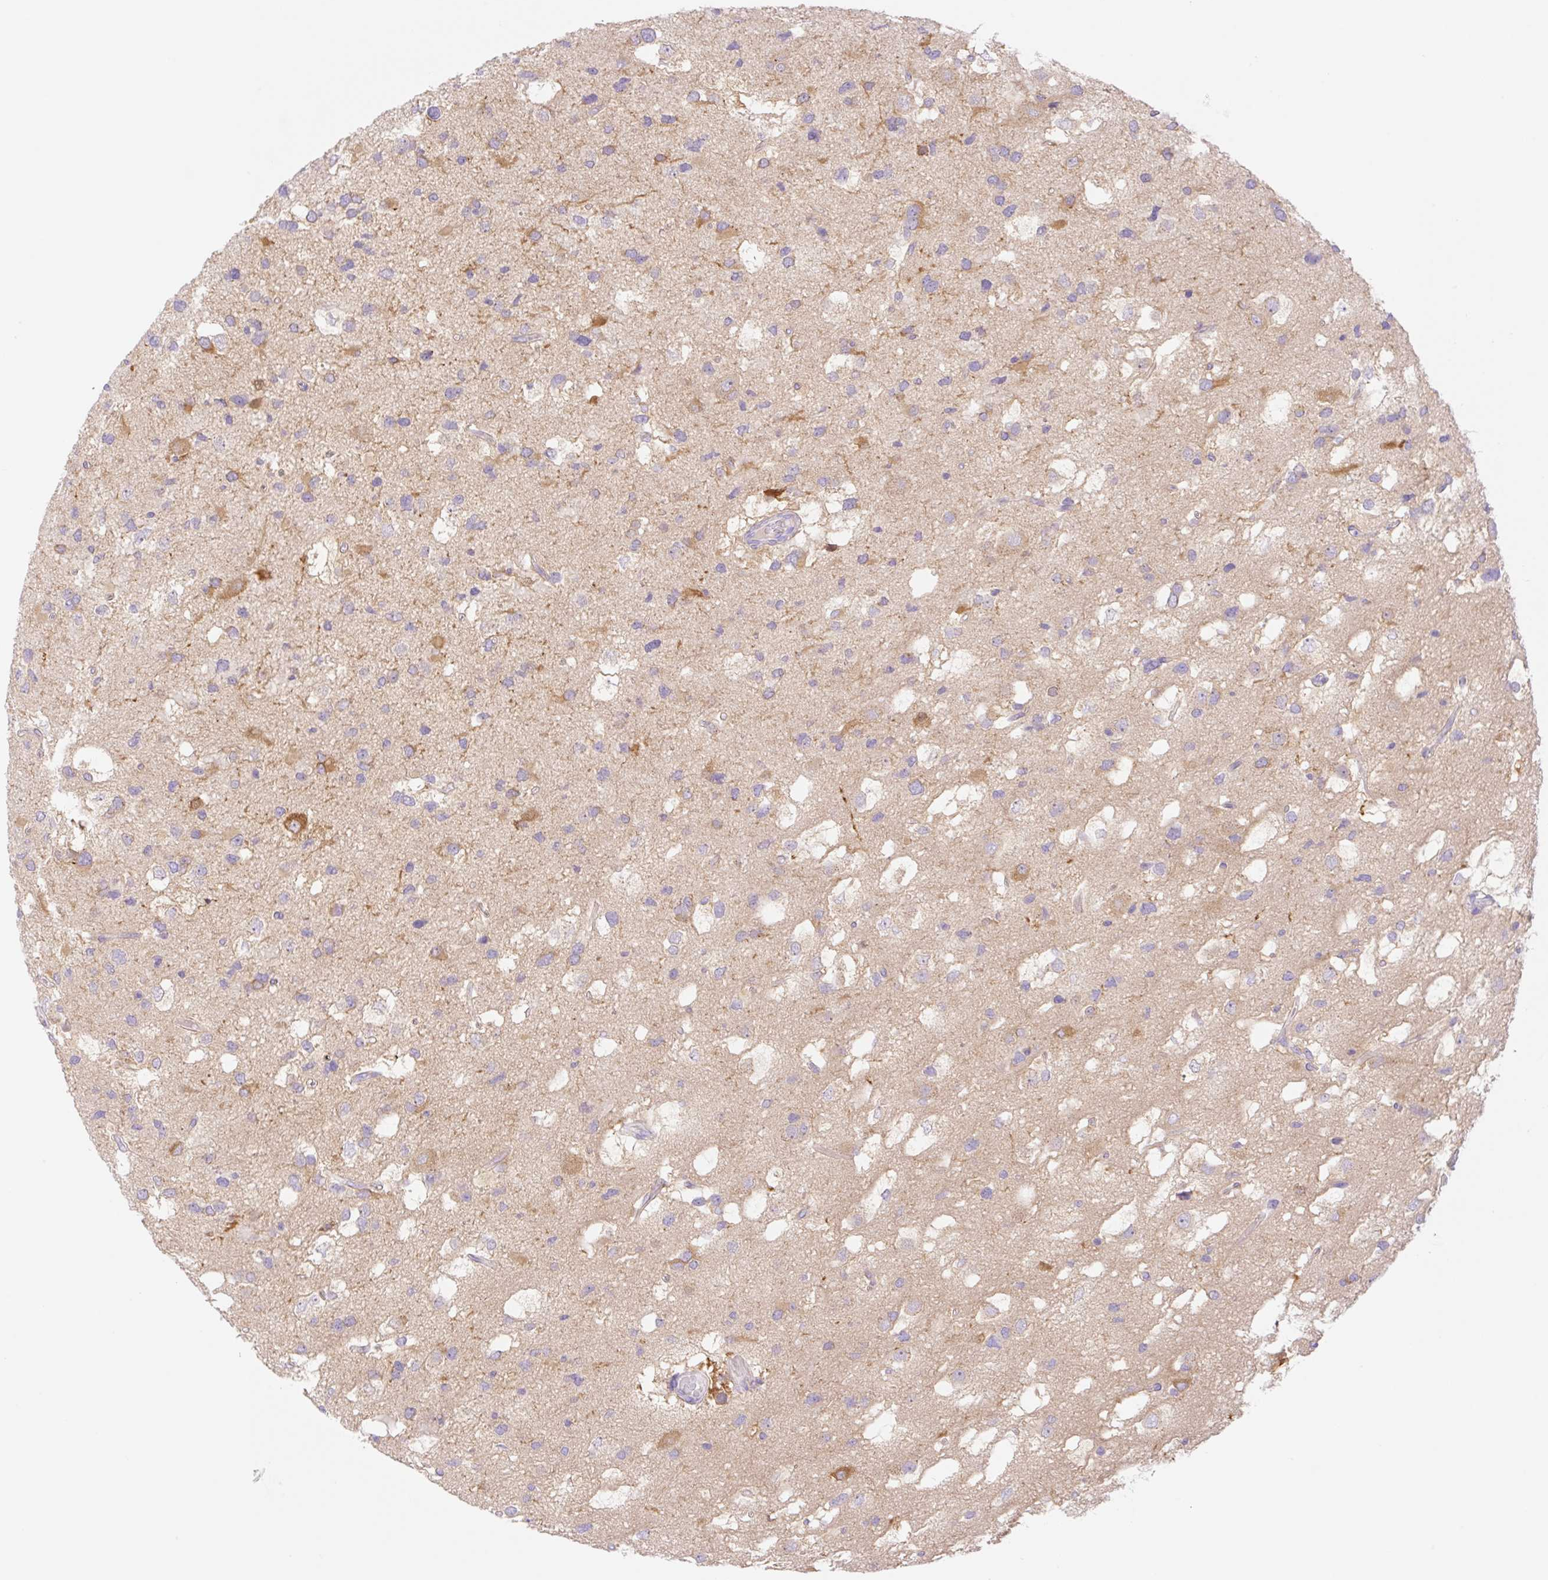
{"staining": {"intensity": "negative", "quantity": "none", "location": "none"}, "tissue": "glioma", "cell_type": "Tumor cells", "image_type": "cancer", "snomed": [{"axis": "morphology", "description": "Glioma, malignant, High grade"}, {"axis": "topography", "description": "Brain"}], "caption": "Malignant glioma (high-grade) was stained to show a protein in brown. There is no significant expression in tumor cells. The staining was performed using DAB (3,3'-diaminobenzidine) to visualize the protein expression in brown, while the nuclei were stained in blue with hematoxylin (Magnification: 20x).", "gene": "DENND5A", "patient": {"sex": "male", "age": 53}}